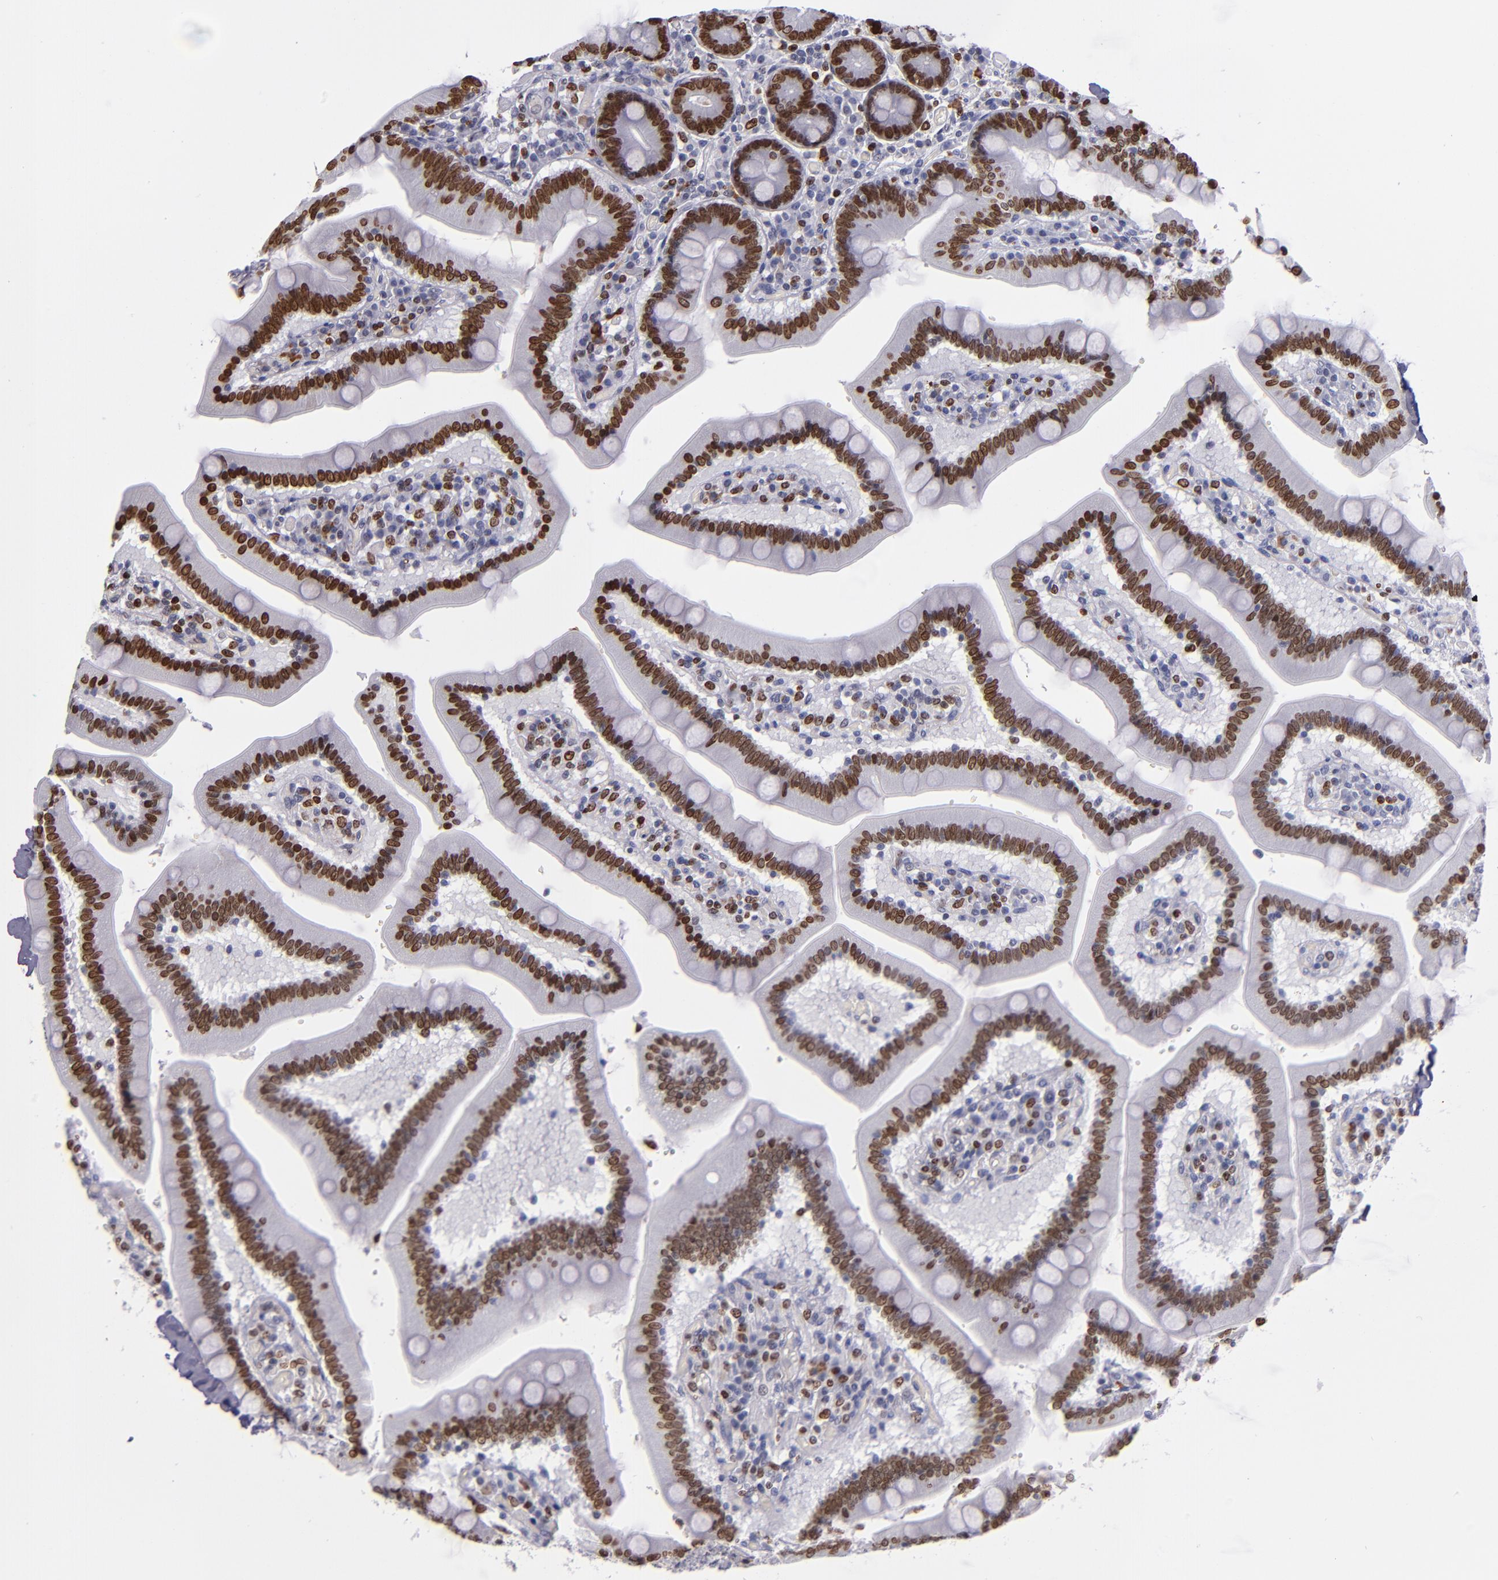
{"staining": {"intensity": "strong", "quantity": ">75%", "location": "nuclear"}, "tissue": "duodenum", "cell_type": "Glandular cells", "image_type": "normal", "snomed": [{"axis": "morphology", "description": "Normal tissue, NOS"}, {"axis": "topography", "description": "Duodenum"}], "caption": "Duodenum stained for a protein exhibits strong nuclear positivity in glandular cells.", "gene": "CDKL5", "patient": {"sex": "male", "age": 66}}